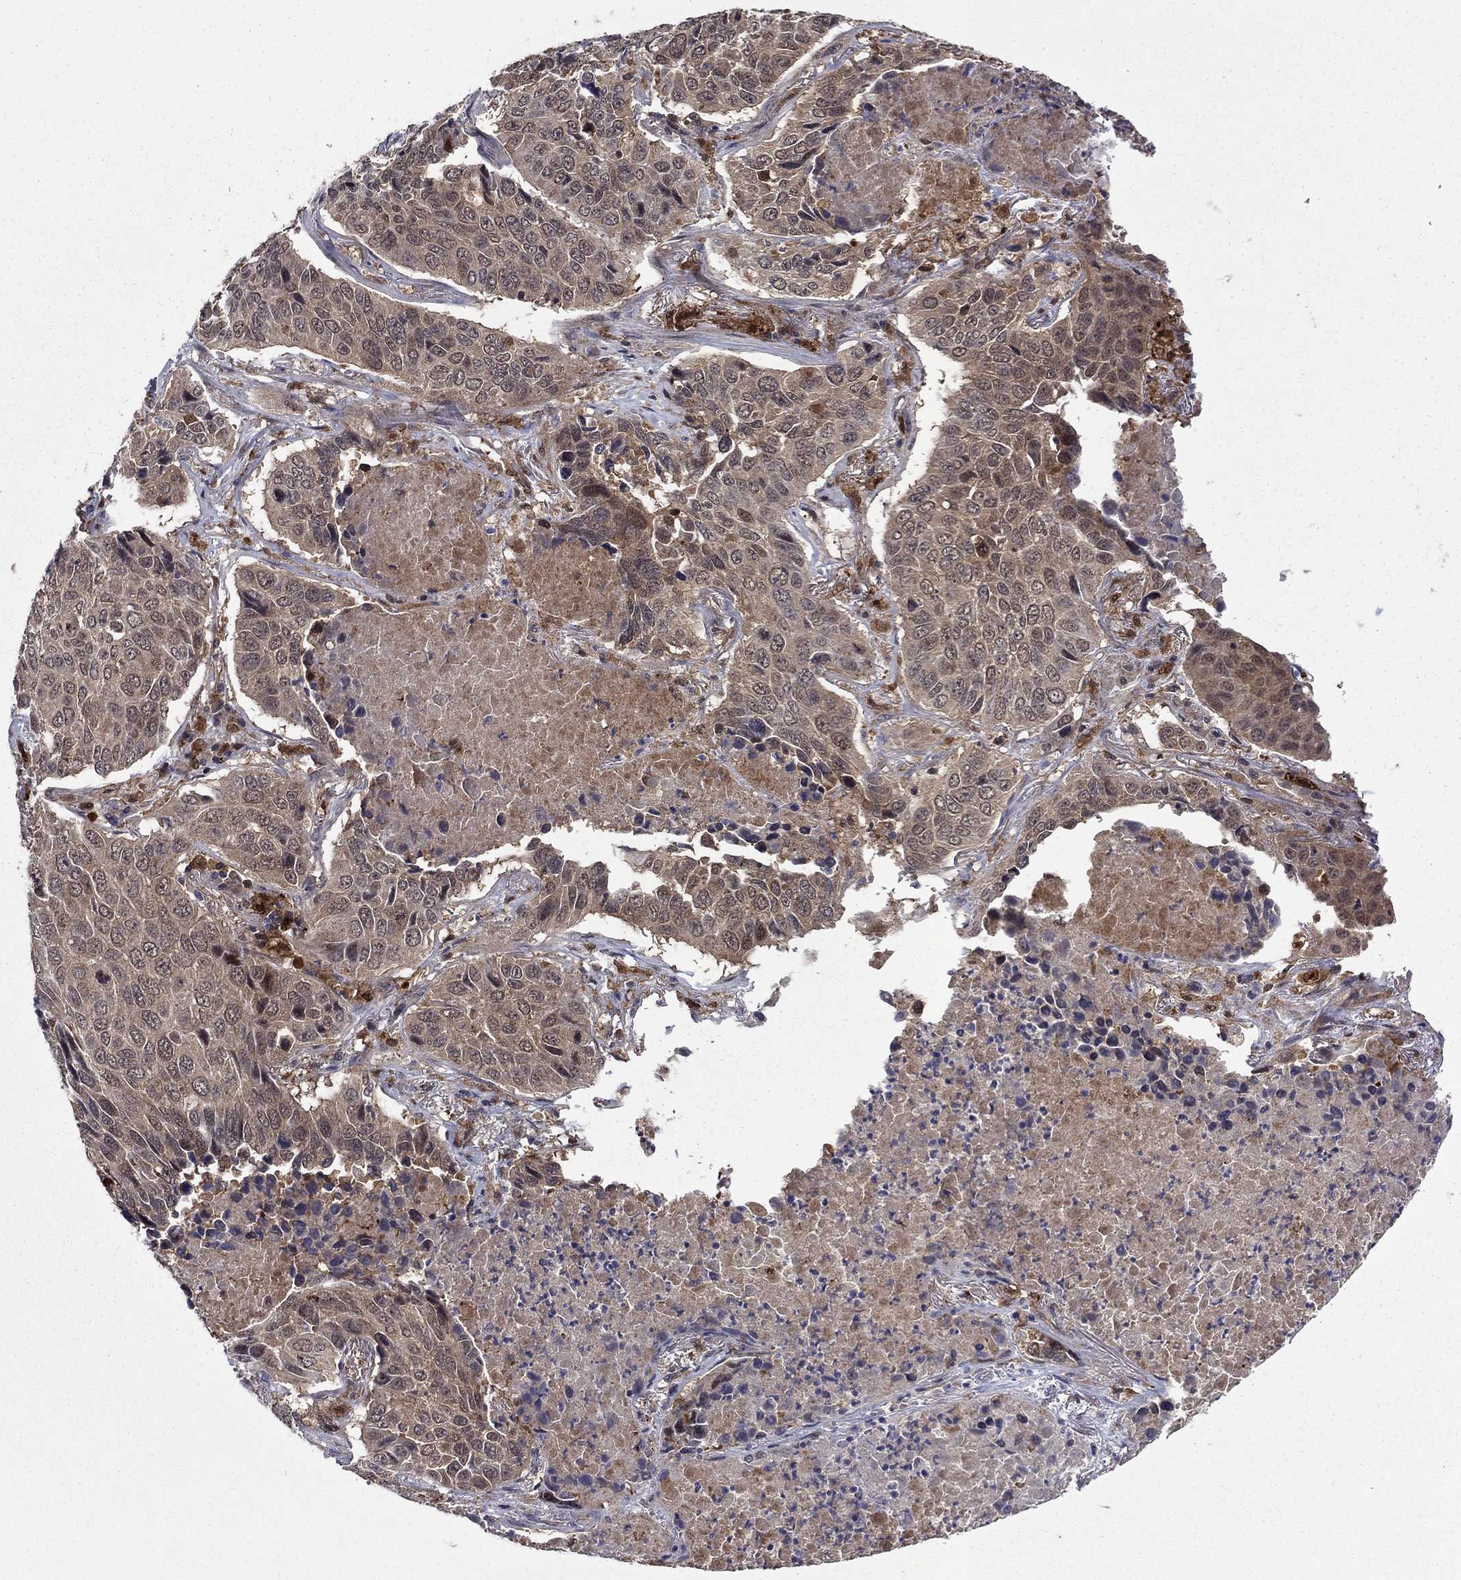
{"staining": {"intensity": "weak", "quantity": "25%-75%", "location": "cytoplasmic/membranous"}, "tissue": "lung cancer", "cell_type": "Tumor cells", "image_type": "cancer", "snomed": [{"axis": "morphology", "description": "Normal tissue, NOS"}, {"axis": "morphology", "description": "Squamous cell carcinoma, NOS"}, {"axis": "topography", "description": "Bronchus"}, {"axis": "topography", "description": "Lung"}], "caption": "Weak cytoplasmic/membranous positivity is present in approximately 25%-75% of tumor cells in squamous cell carcinoma (lung).", "gene": "TPMT", "patient": {"sex": "male", "age": 64}}